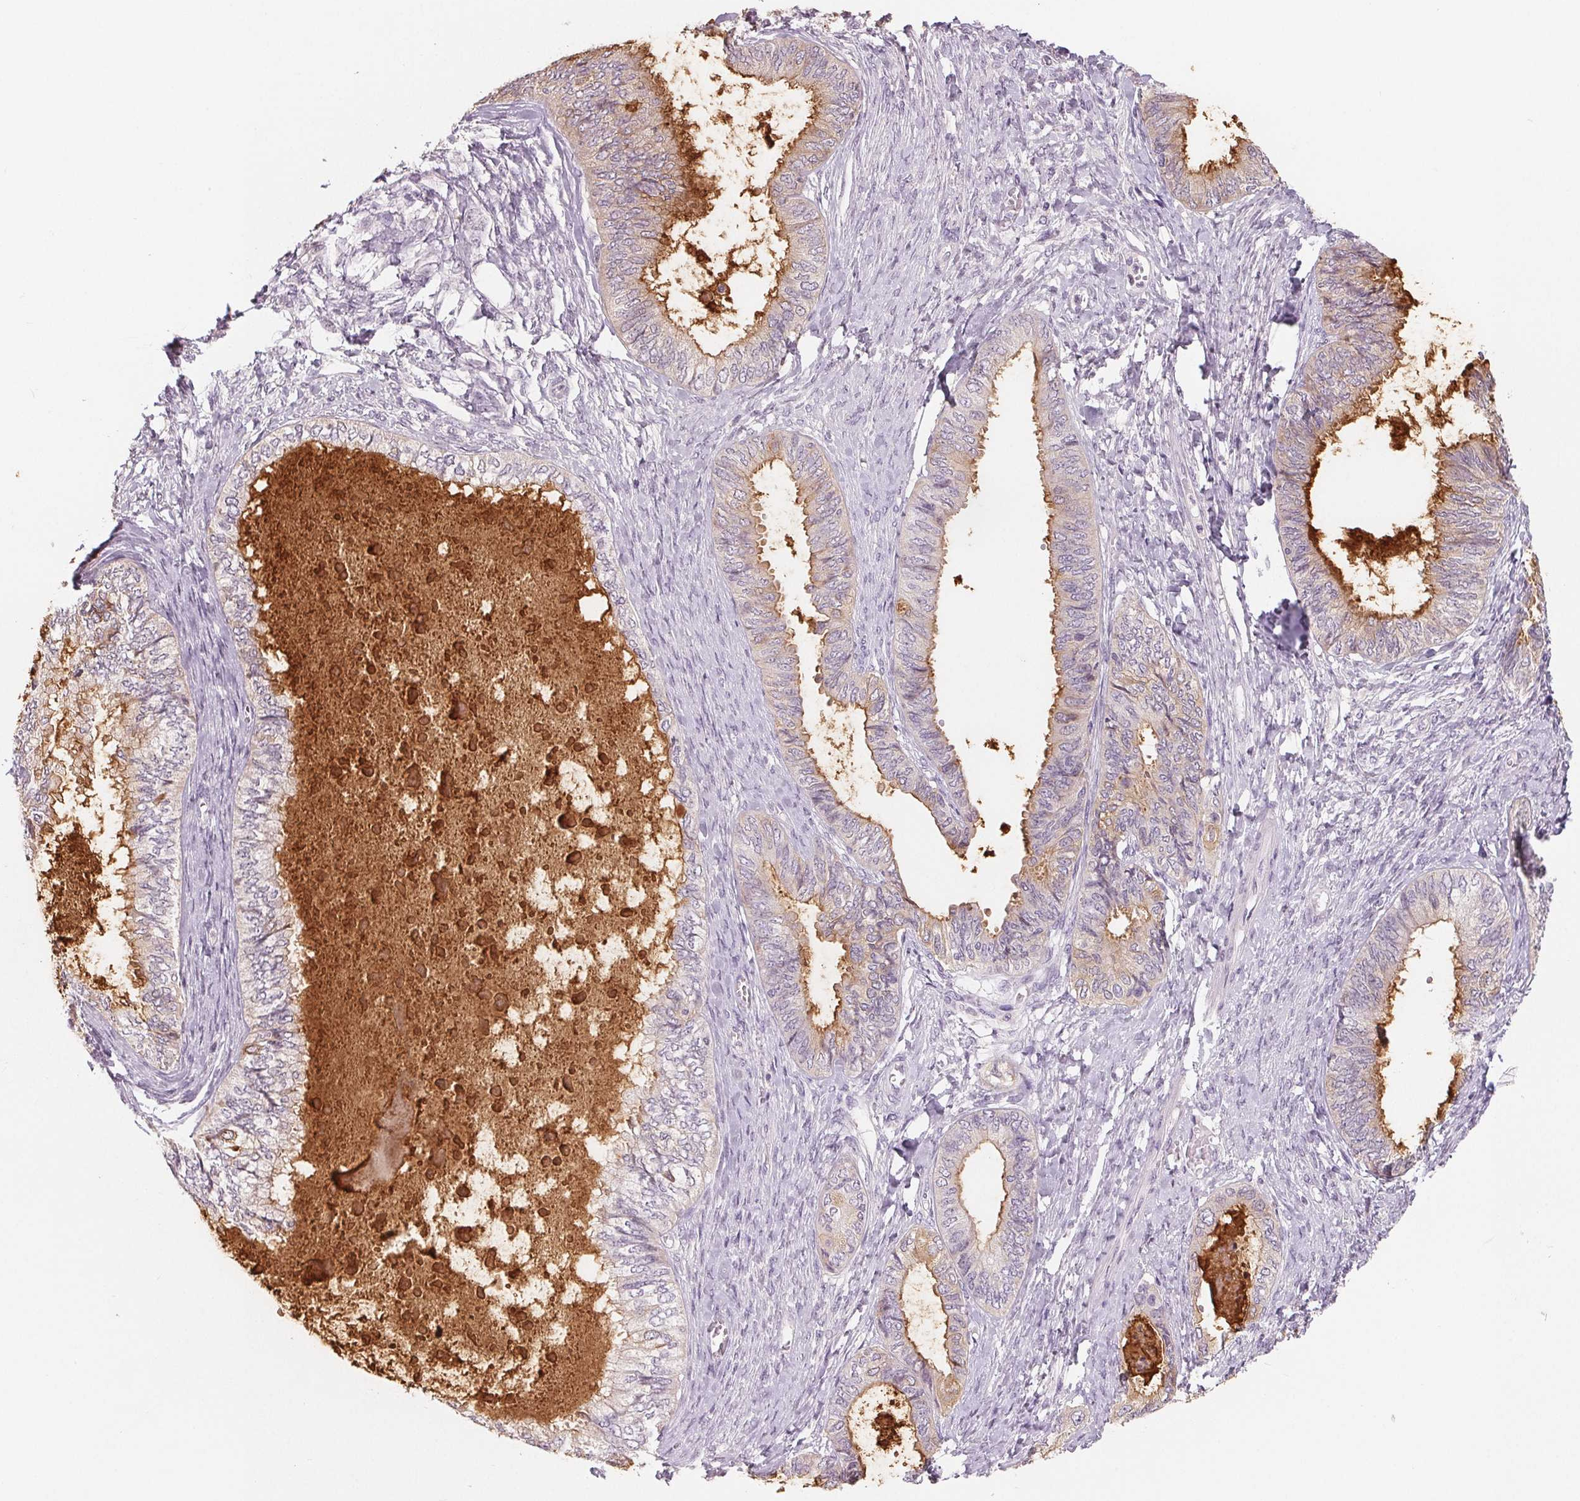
{"staining": {"intensity": "moderate", "quantity": "<25%", "location": "cytoplasmic/membranous"}, "tissue": "ovarian cancer", "cell_type": "Tumor cells", "image_type": "cancer", "snomed": [{"axis": "morphology", "description": "Carcinoma, endometroid"}, {"axis": "topography", "description": "Ovary"}], "caption": "High-magnification brightfield microscopy of ovarian endometroid carcinoma stained with DAB (brown) and counterstained with hematoxylin (blue). tumor cells exhibit moderate cytoplasmic/membranous positivity is seen in approximately<25% of cells. (Brightfield microscopy of DAB IHC at high magnification).", "gene": "VTCN1", "patient": {"sex": "female", "age": 70}}